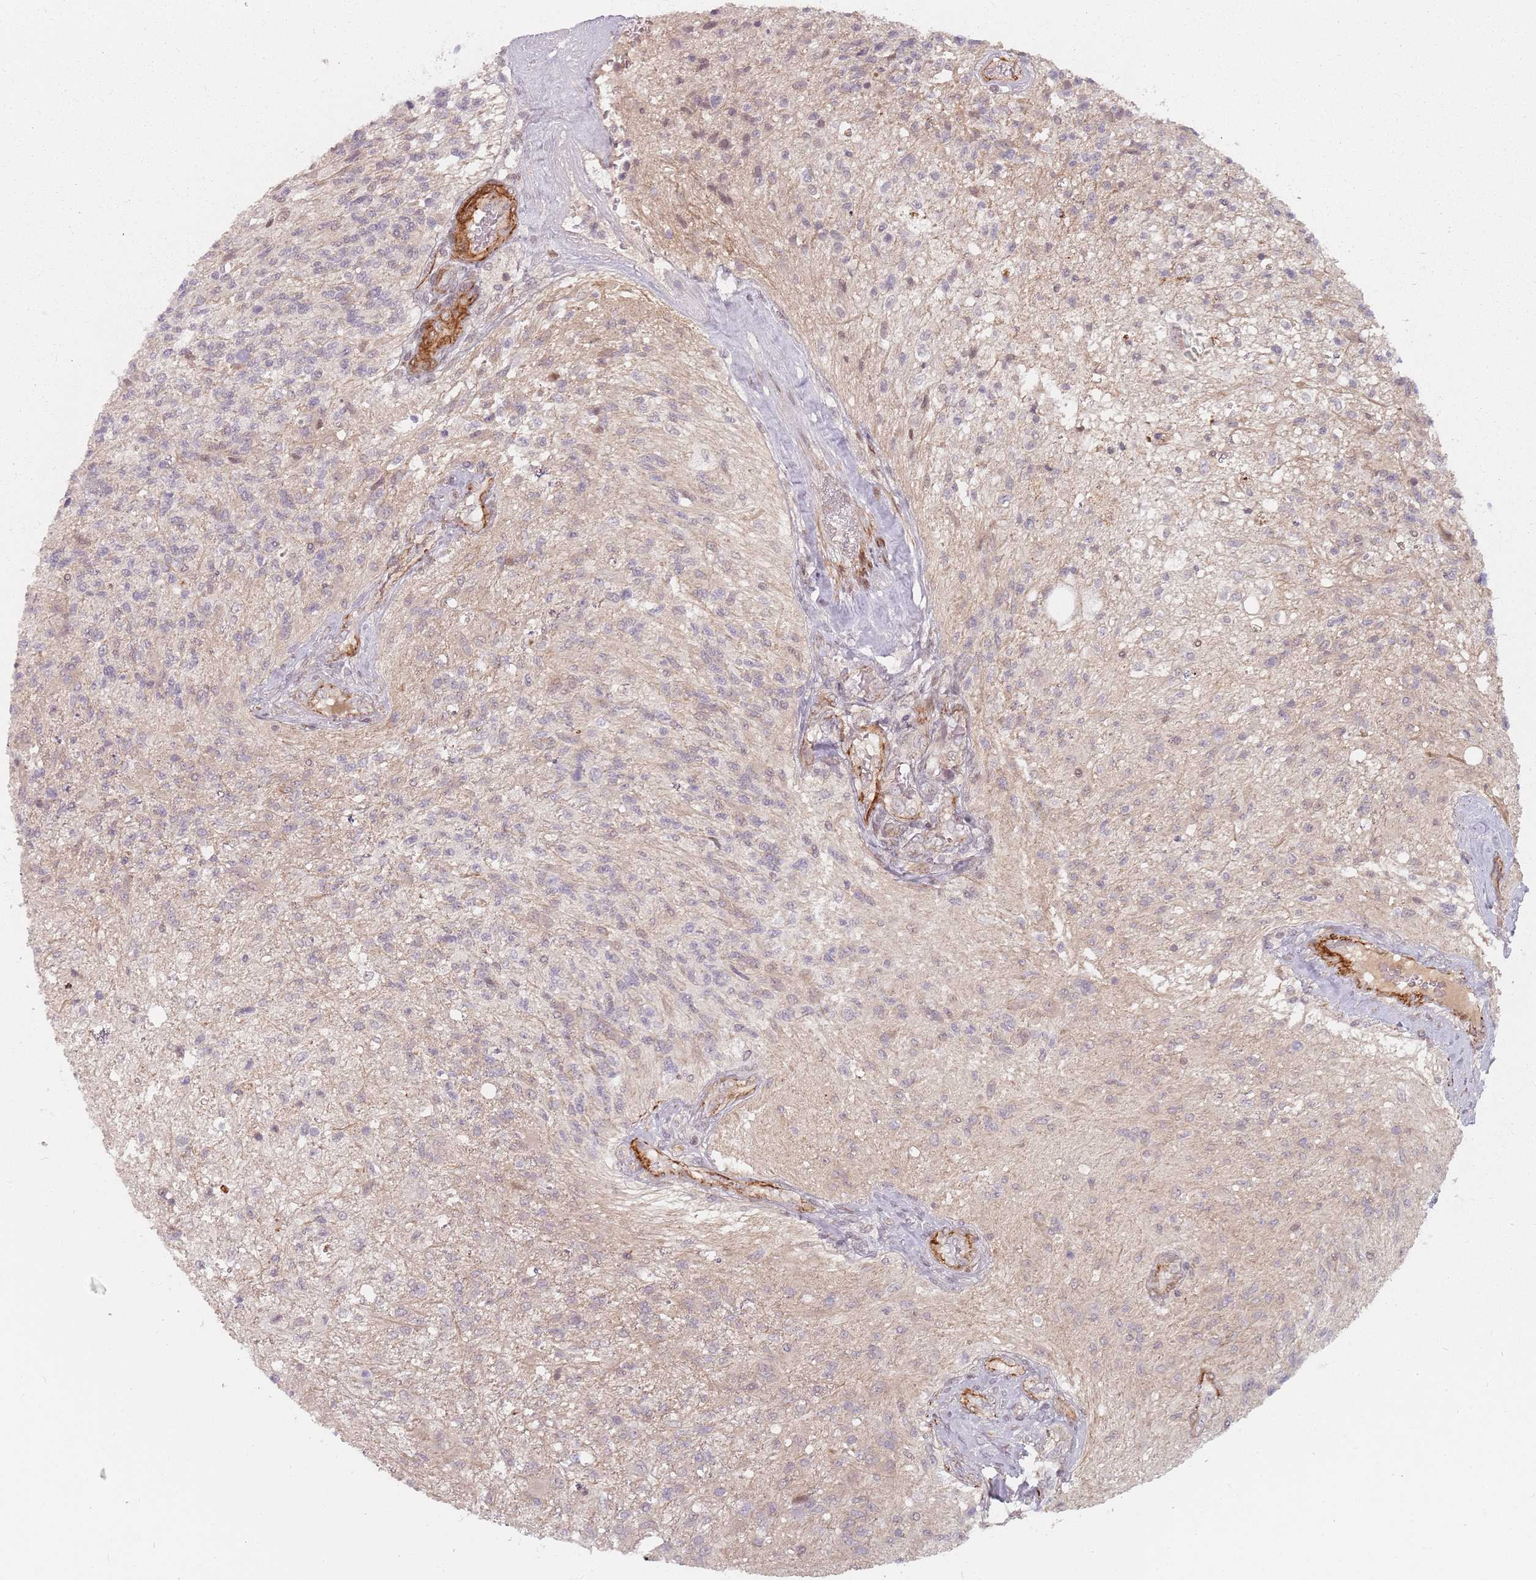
{"staining": {"intensity": "negative", "quantity": "none", "location": "none"}, "tissue": "glioma", "cell_type": "Tumor cells", "image_type": "cancer", "snomed": [{"axis": "morphology", "description": "Glioma, malignant, High grade"}, {"axis": "topography", "description": "Brain"}], "caption": "Photomicrograph shows no significant protein expression in tumor cells of malignant glioma (high-grade).", "gene": "RPS6KA2", "patient": {"sex": "male", "age": 56}}